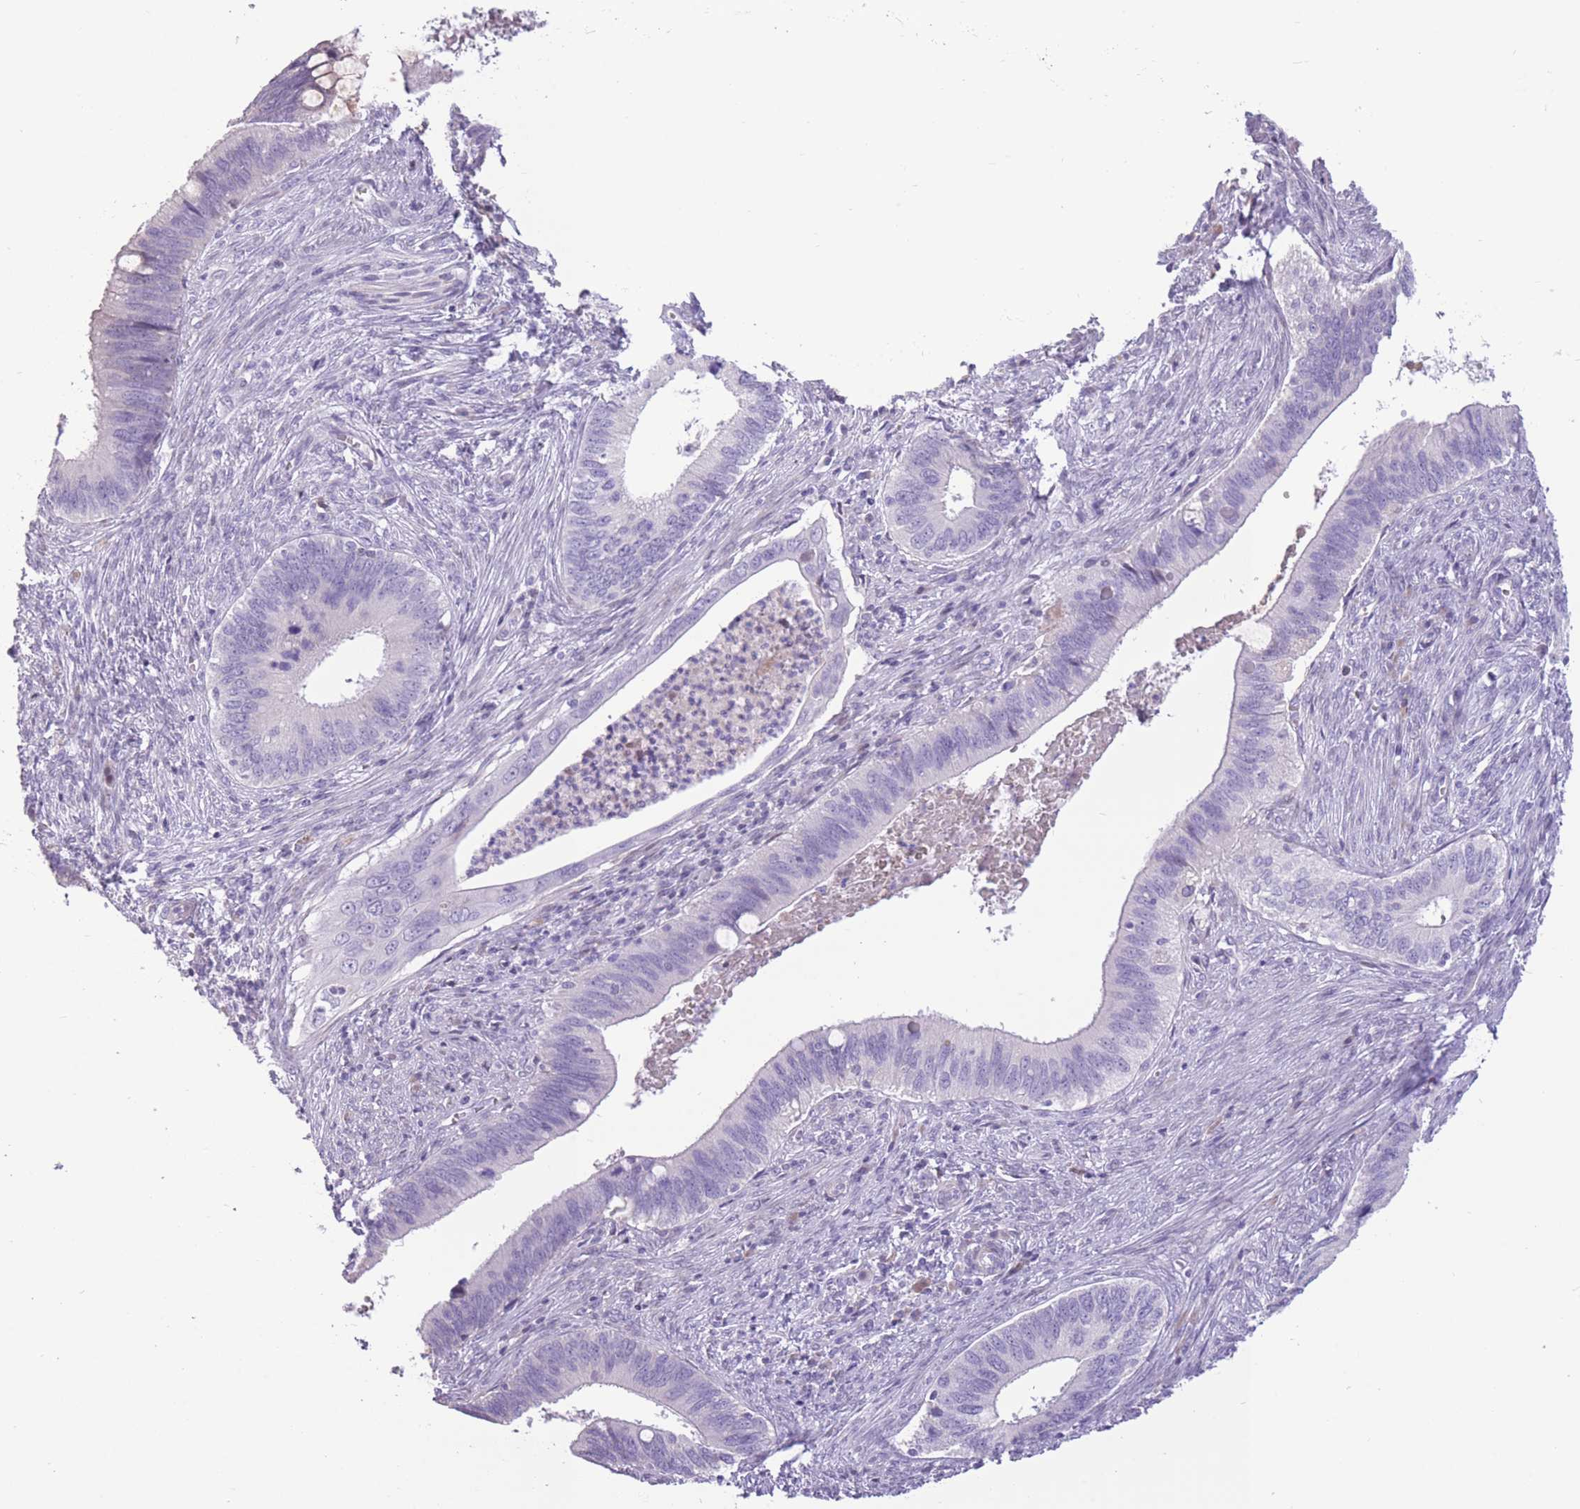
{"staining": {"intensity": "negative", "quantity": "none", "location": "none"}, "tissue": "cervical cancer", "cell_type": "Tumor cells", "image_type": "cancer", "snomed": [{"axis": "morphology", "description": "Adenocarcinoma, NOS"}, {"axis": "topography", "description": "Cervix"}], "caption": "This is a image of IHC staining of cervical adenocarcinoma, which shows no positivity in tumor cells.", "gene": "WDR70", "patient": {"sex": "female", "age": 42}}